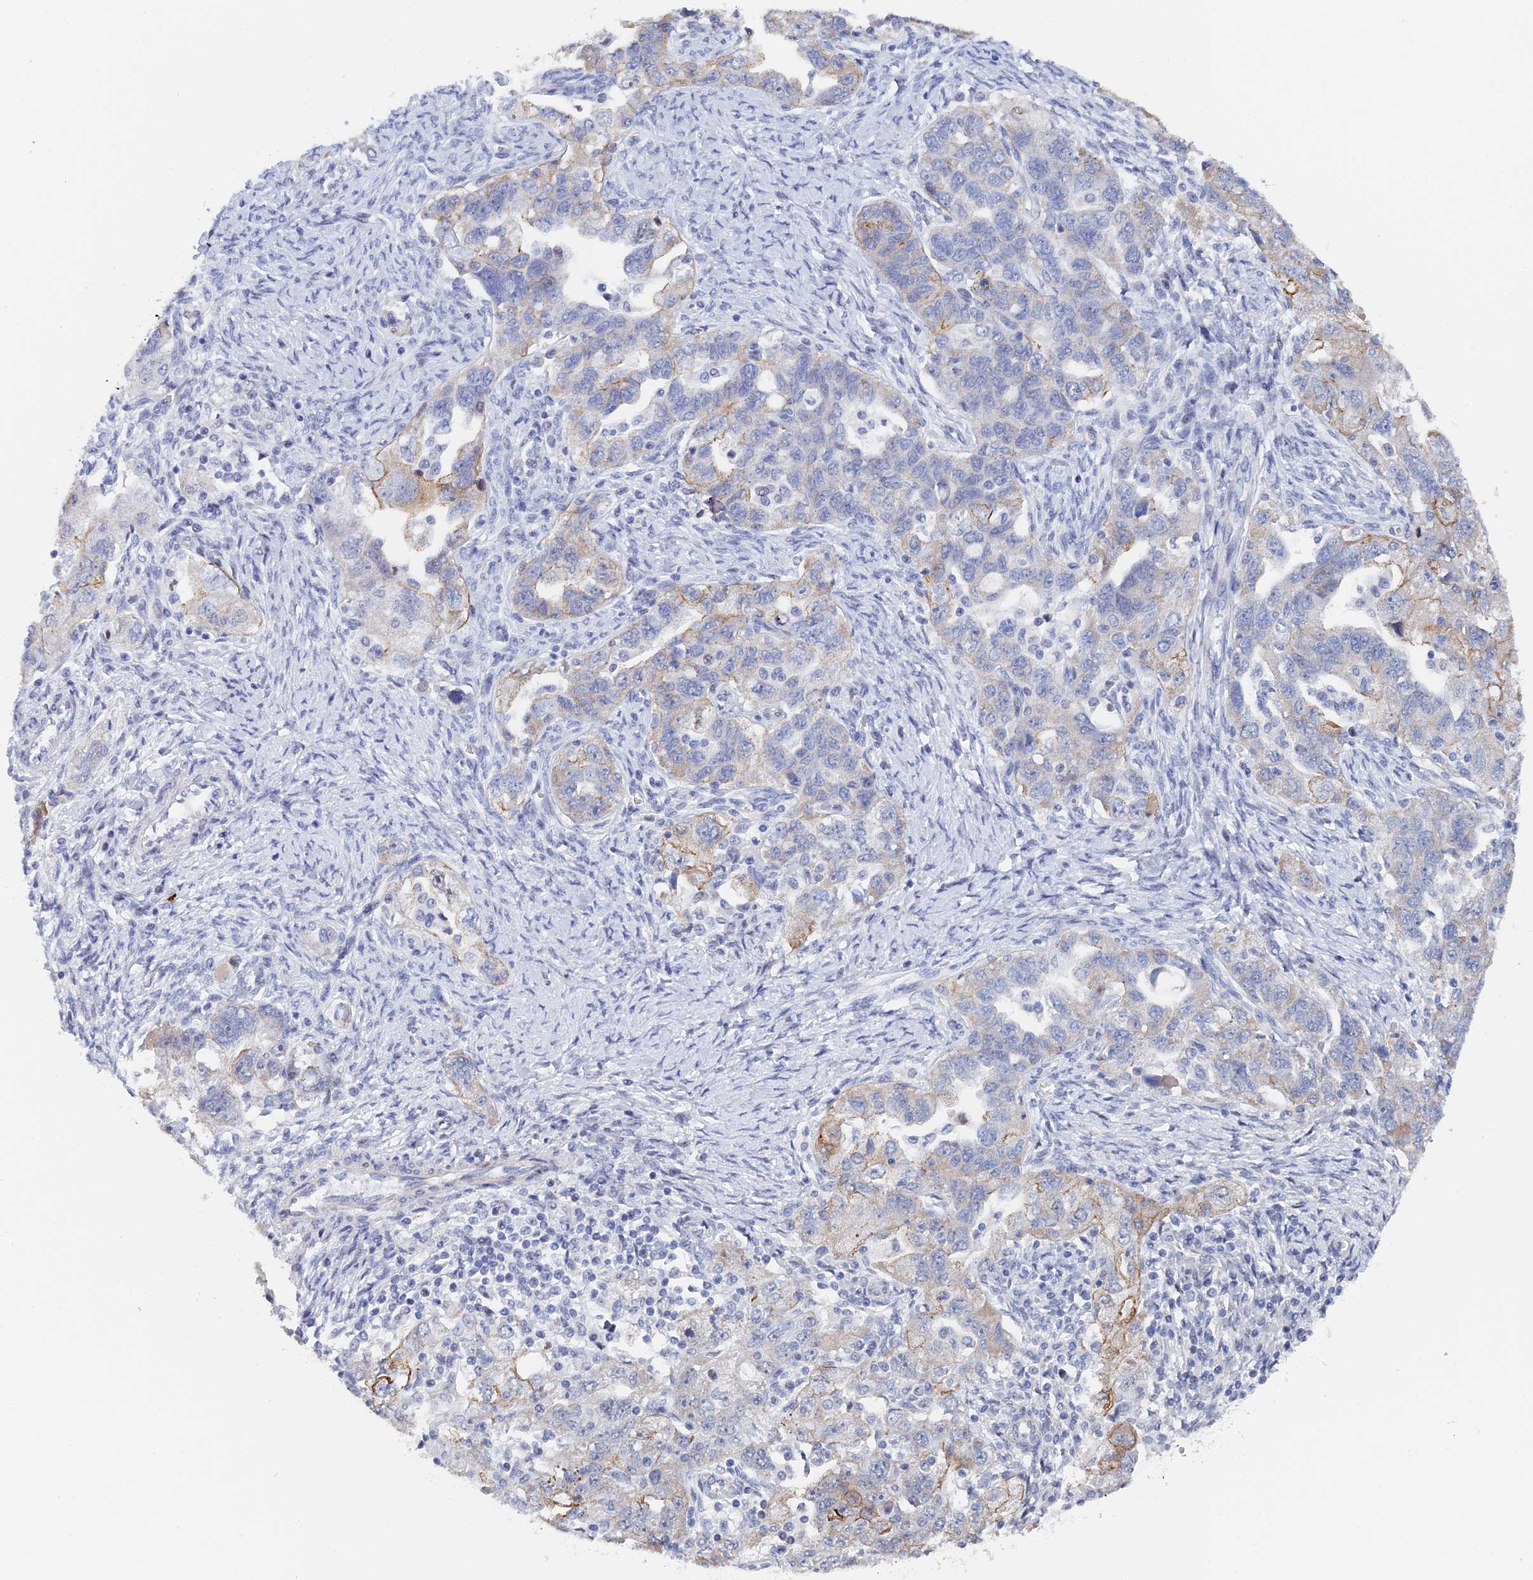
{"staining": {"intensity": "moderate", "quantity": "<25%", "location": "cytoplasmic/membranous"}, "tissue": "ovarian cancer", "cell_type": "Tumor cells", "image_type": "cancer", "snomed": [{"axis": "morphology", "description": "Carcinoma, NOS"}, {"axis": "morphology", "description": "Cystadenocarcinoma, serous, NOS"}, {"axis": "topography", "description": "Ovary"}], "caption": "Immunohistochemical staining of ovarian carcinoma demonstrates moderate cytoplasmic/membranous protein expression in about <25% of tumor cells. (Brightfield microscopy of DAB IHC at high magnification).", "gene": "GMNC", "patient": {"sex": "female", "age": 69}}